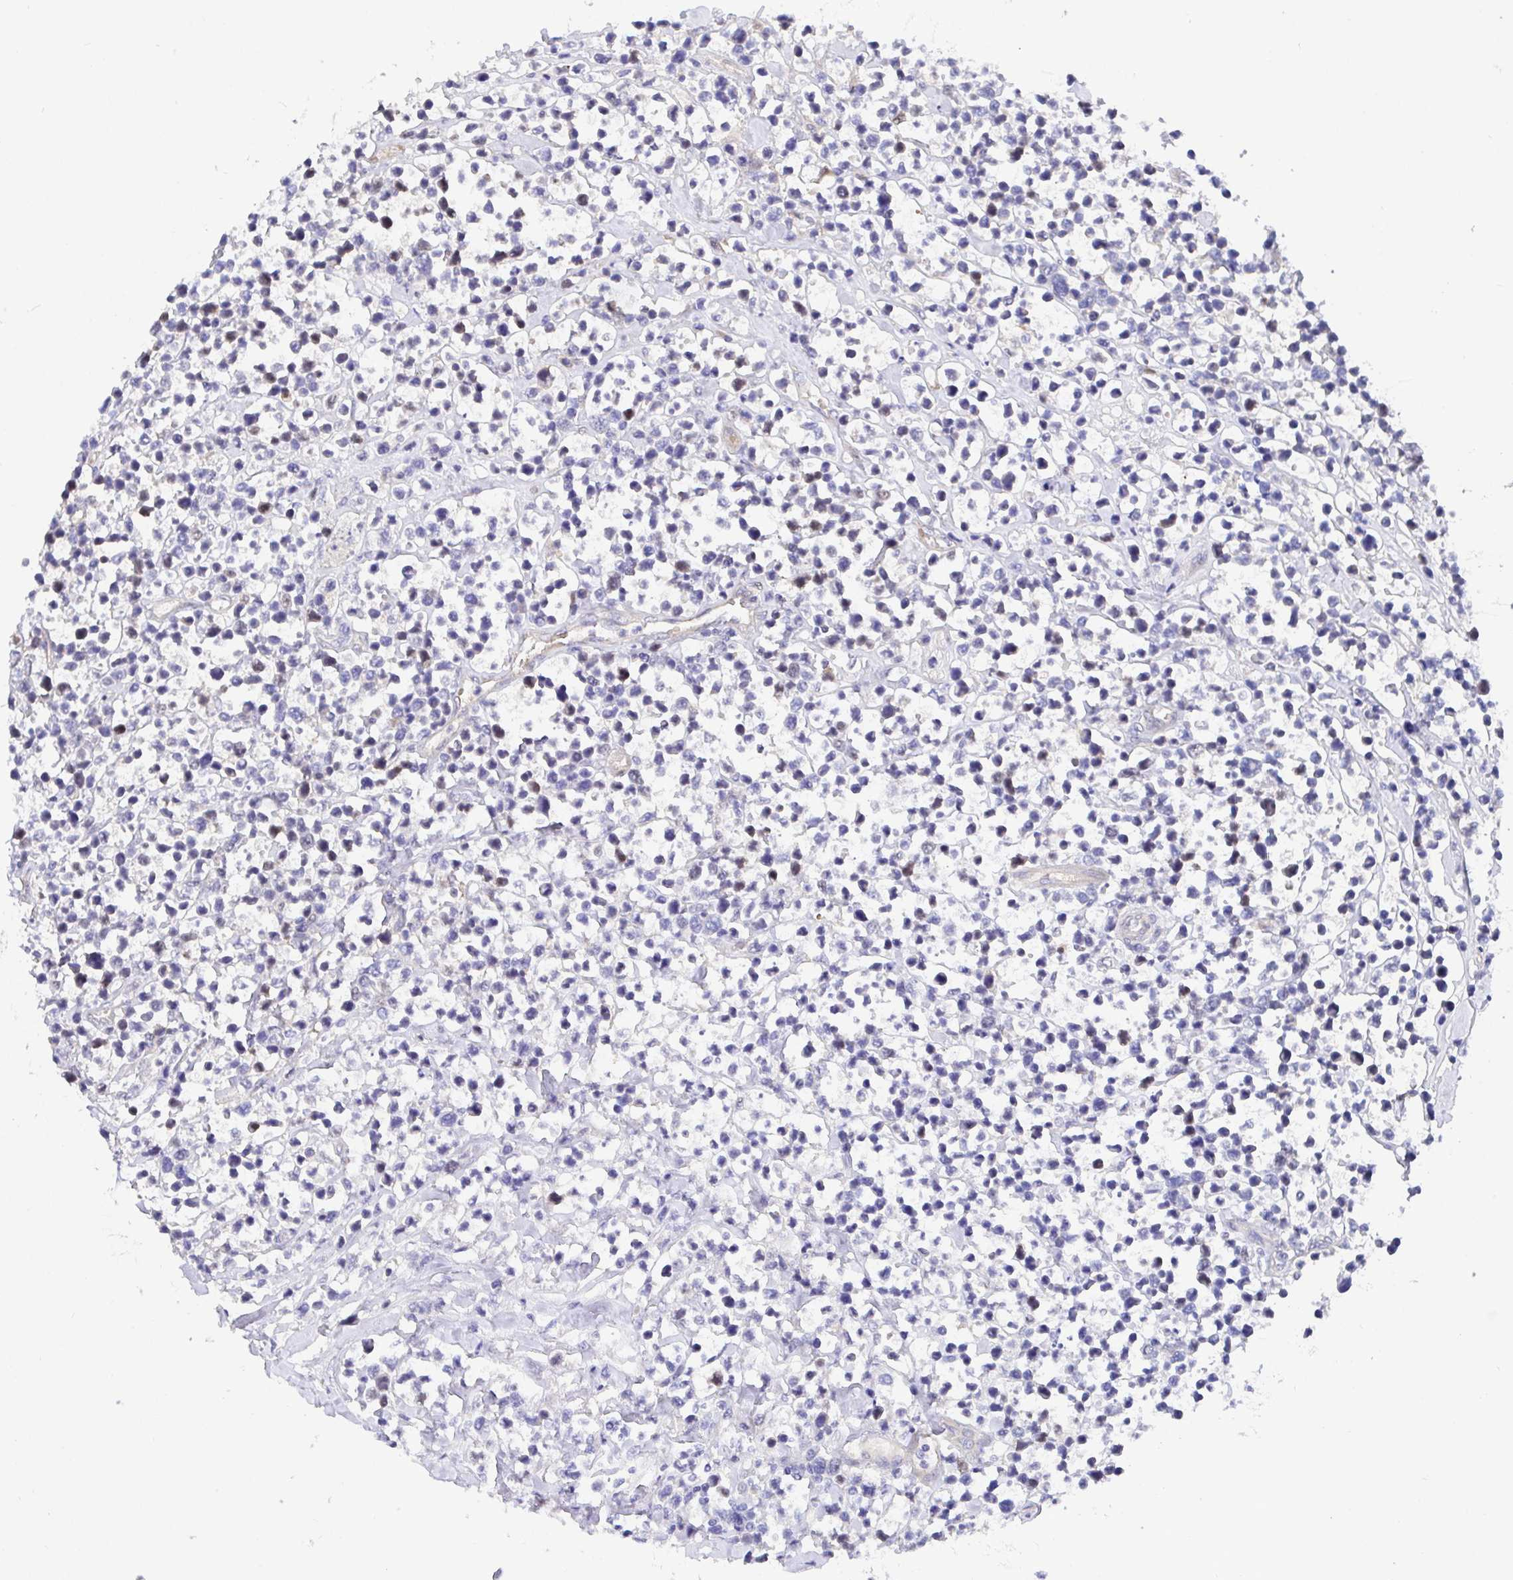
{"staining": {"intensity": "negative", "quantity": "none", "location": "none"}, "tissue": "lymphoma", "cell_type": "Tumor cells", "image_type": "cancer", "snomed": [{"axis": "morphology", "description": "Malignant lymphoma, non-Hodgkin's type, High grade"}, {"axis": "topography", "description": "Soft tissue"}], "caption": "This is a image of IHC staining of lymphoma, which shows no expression in tumor cells.", "gene": "TIMELESS", "patient": {"sex": "female", "age": 56}}